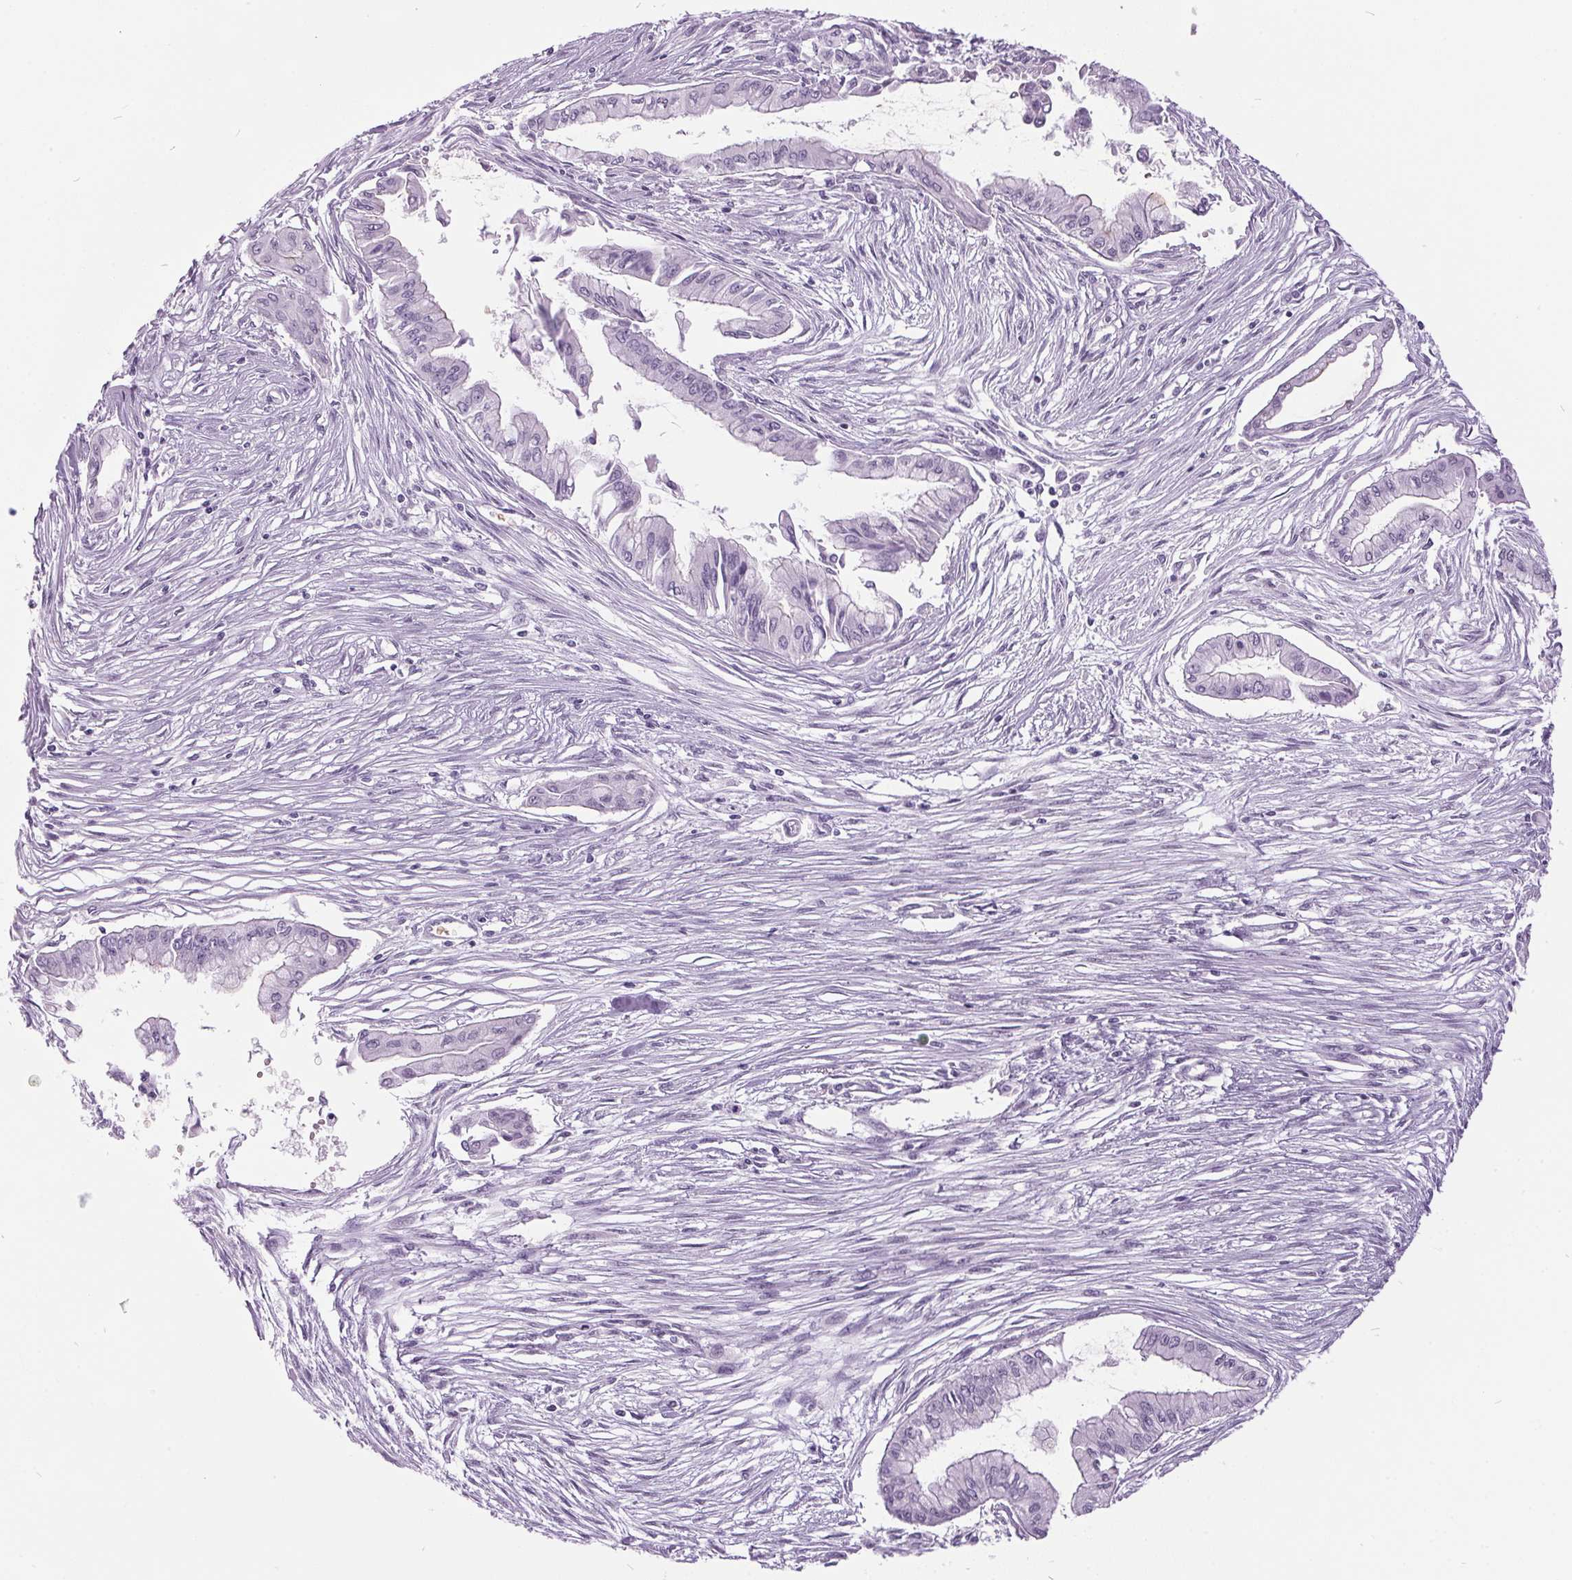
{"staining": {"intensity": "negative", "quantity": "none", "location": "none"}, "tissue": "pancreatic cancer", "cell_type": "Tumor cells", "image_type": "cancer", "snomed": [{"axis": "morphology", "description": "Adenocarcinoma, NOS"}, {"axis": "topography", "description": "Pancreas"}], "caption": "High power microscopy histopathology image of an immunohistochemistry photomicrograph of pancreatic adenocarcinoma, revealing no significant staining in tumor cells. (IHC, brightfield microscopy, high magnification).", "gene": "ODAD2", "patient": {"sex": "female", "age": 68}}